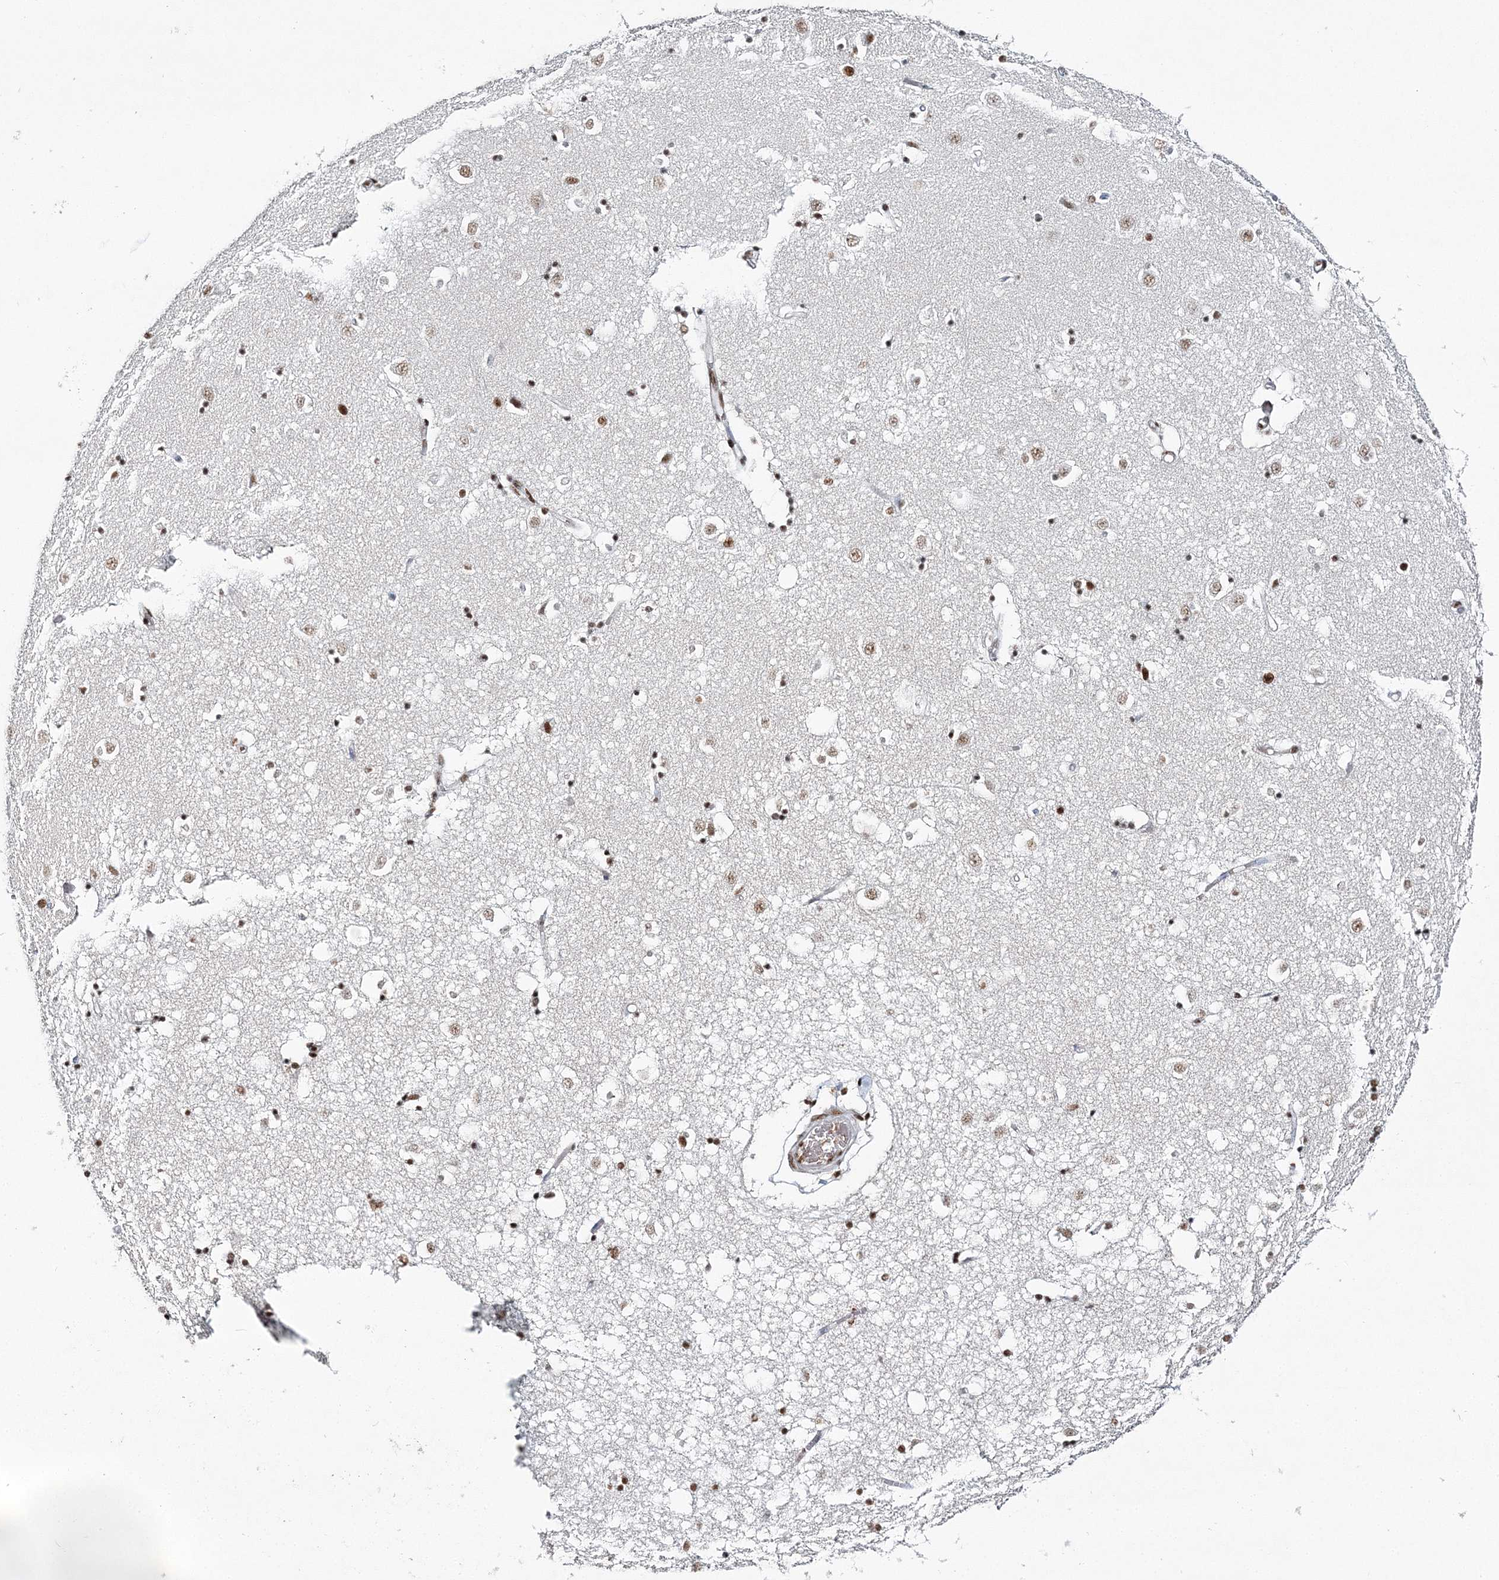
{"staining": {"intensity": "moderate", "quantity": ">75%", "location": "nuclear"}, "tissue": "caudate", "cell_type": "Glial cells", "image_type": "normal", "snomed": [{"axis": "morphology", "description": "Normal tissue, NOS"}, {"axis": "topography", "description": "Lateral ventricle wall"}], "caption": "The image reveals immunohistochemical staining of unremarkable caudate. There is moderate nuclear staining is appreciated in about >75% of glial cells. (DAB (3,3'-diaminobenzidine) = brown stain, brightfield microscopy at high magnification).", "gene": "ENSG00000290315", "patient": {"sex": "male", "age": 45}}